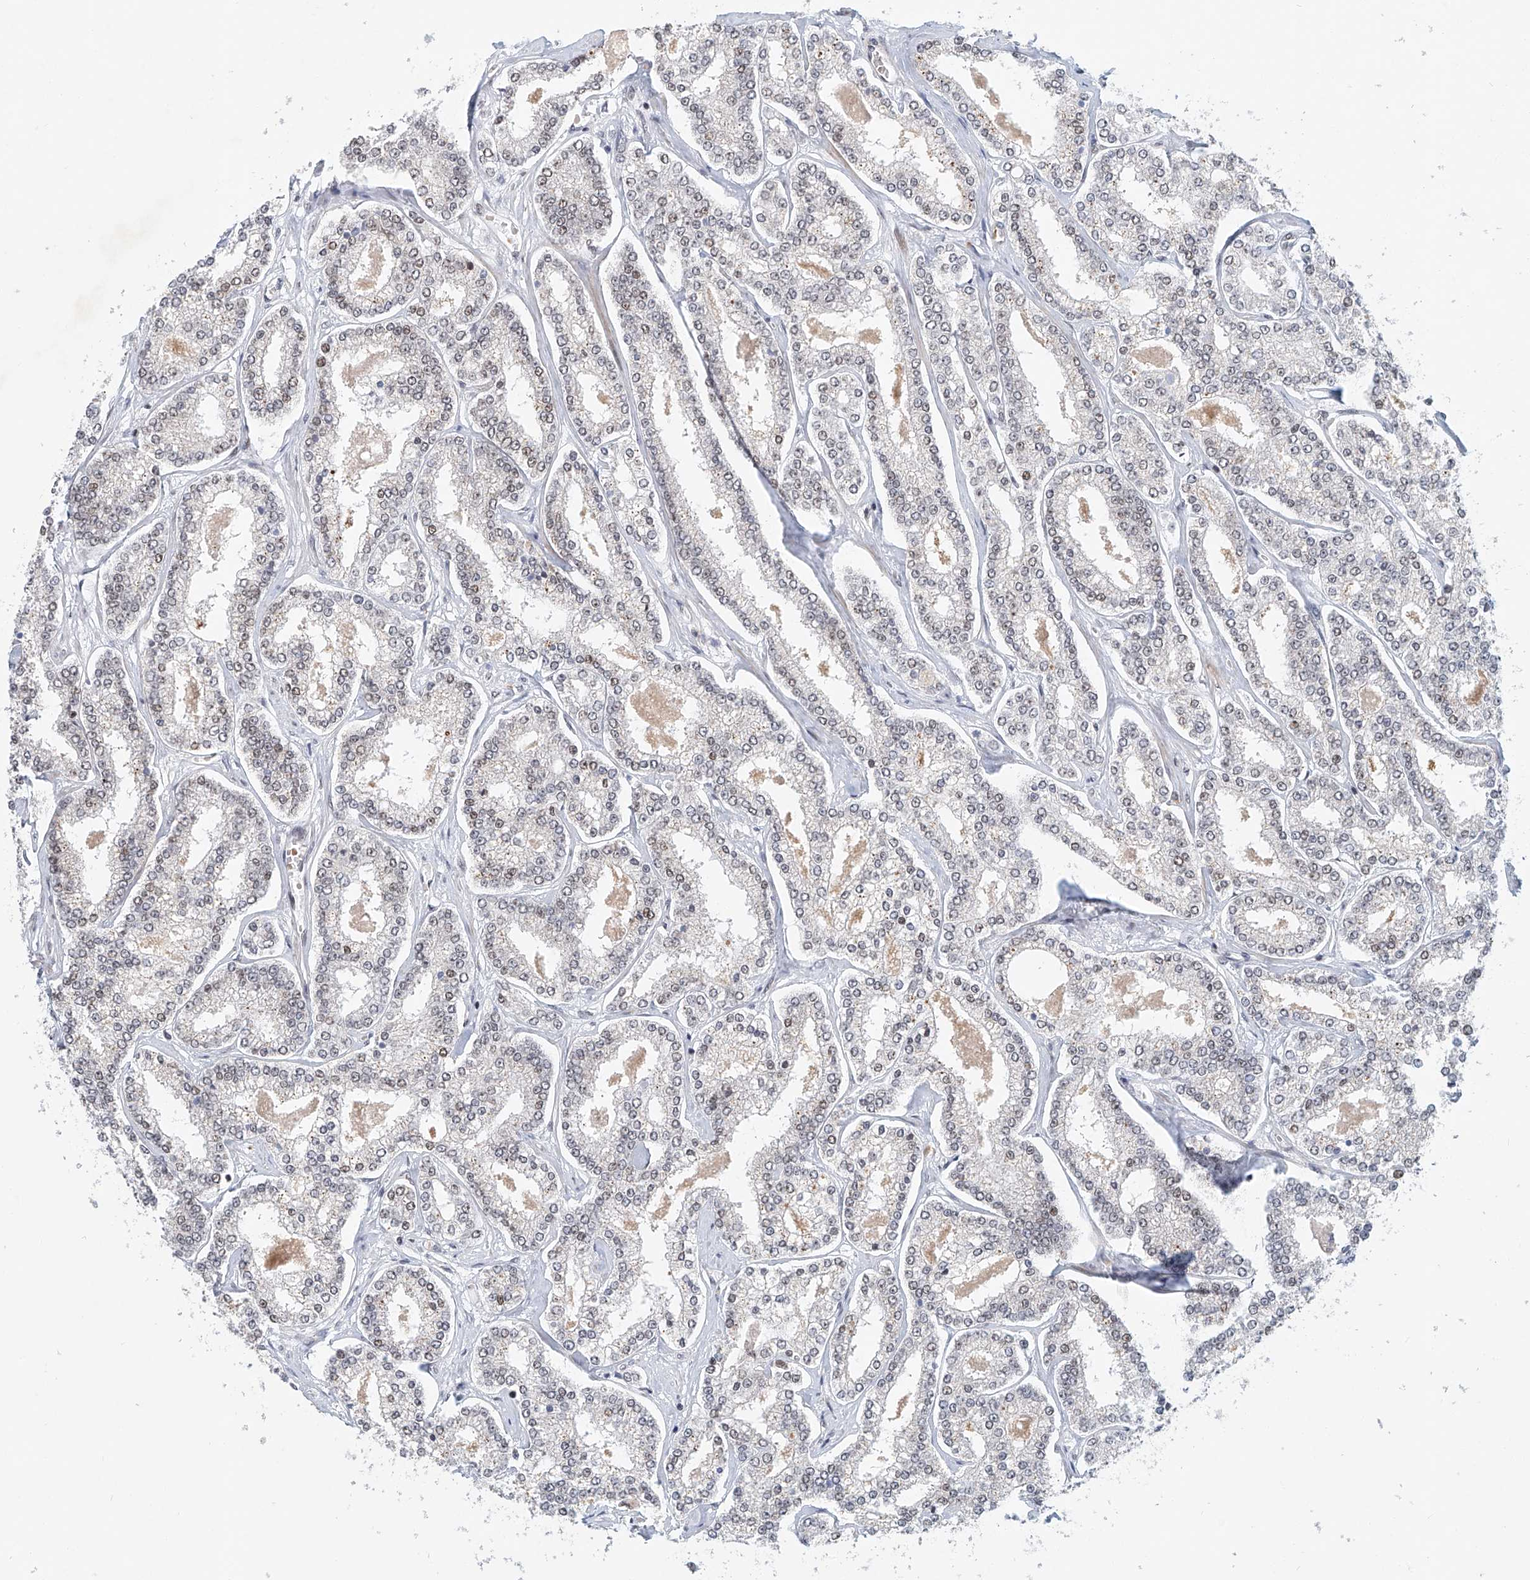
{"staining": {"intensity": "weak", "quantity": "<25%", "location": "nuclear"}, "tissue": "prostate cancer", "cell_type": "Tumor cells", "image_type": "cancer", "snomed": [{"axis": "morphology", "description": "Normal tissue, NOS"}, {"axis": "morphology", "description": "Adenocarcinoma, High grade"}, {"axis": "topography", "description": "Prostate"}], "caption": "Immunohistochemical staining of human prostate cancer displays no significant staining in tumor cells. Brightfield microscopy of immunohistochemistry (IHC) stained with DAB (brown) and hematoxylin (blue), captured at high magnification.", "gene": "ZNF470", "patient": {"sex": "male", "age": 83}}